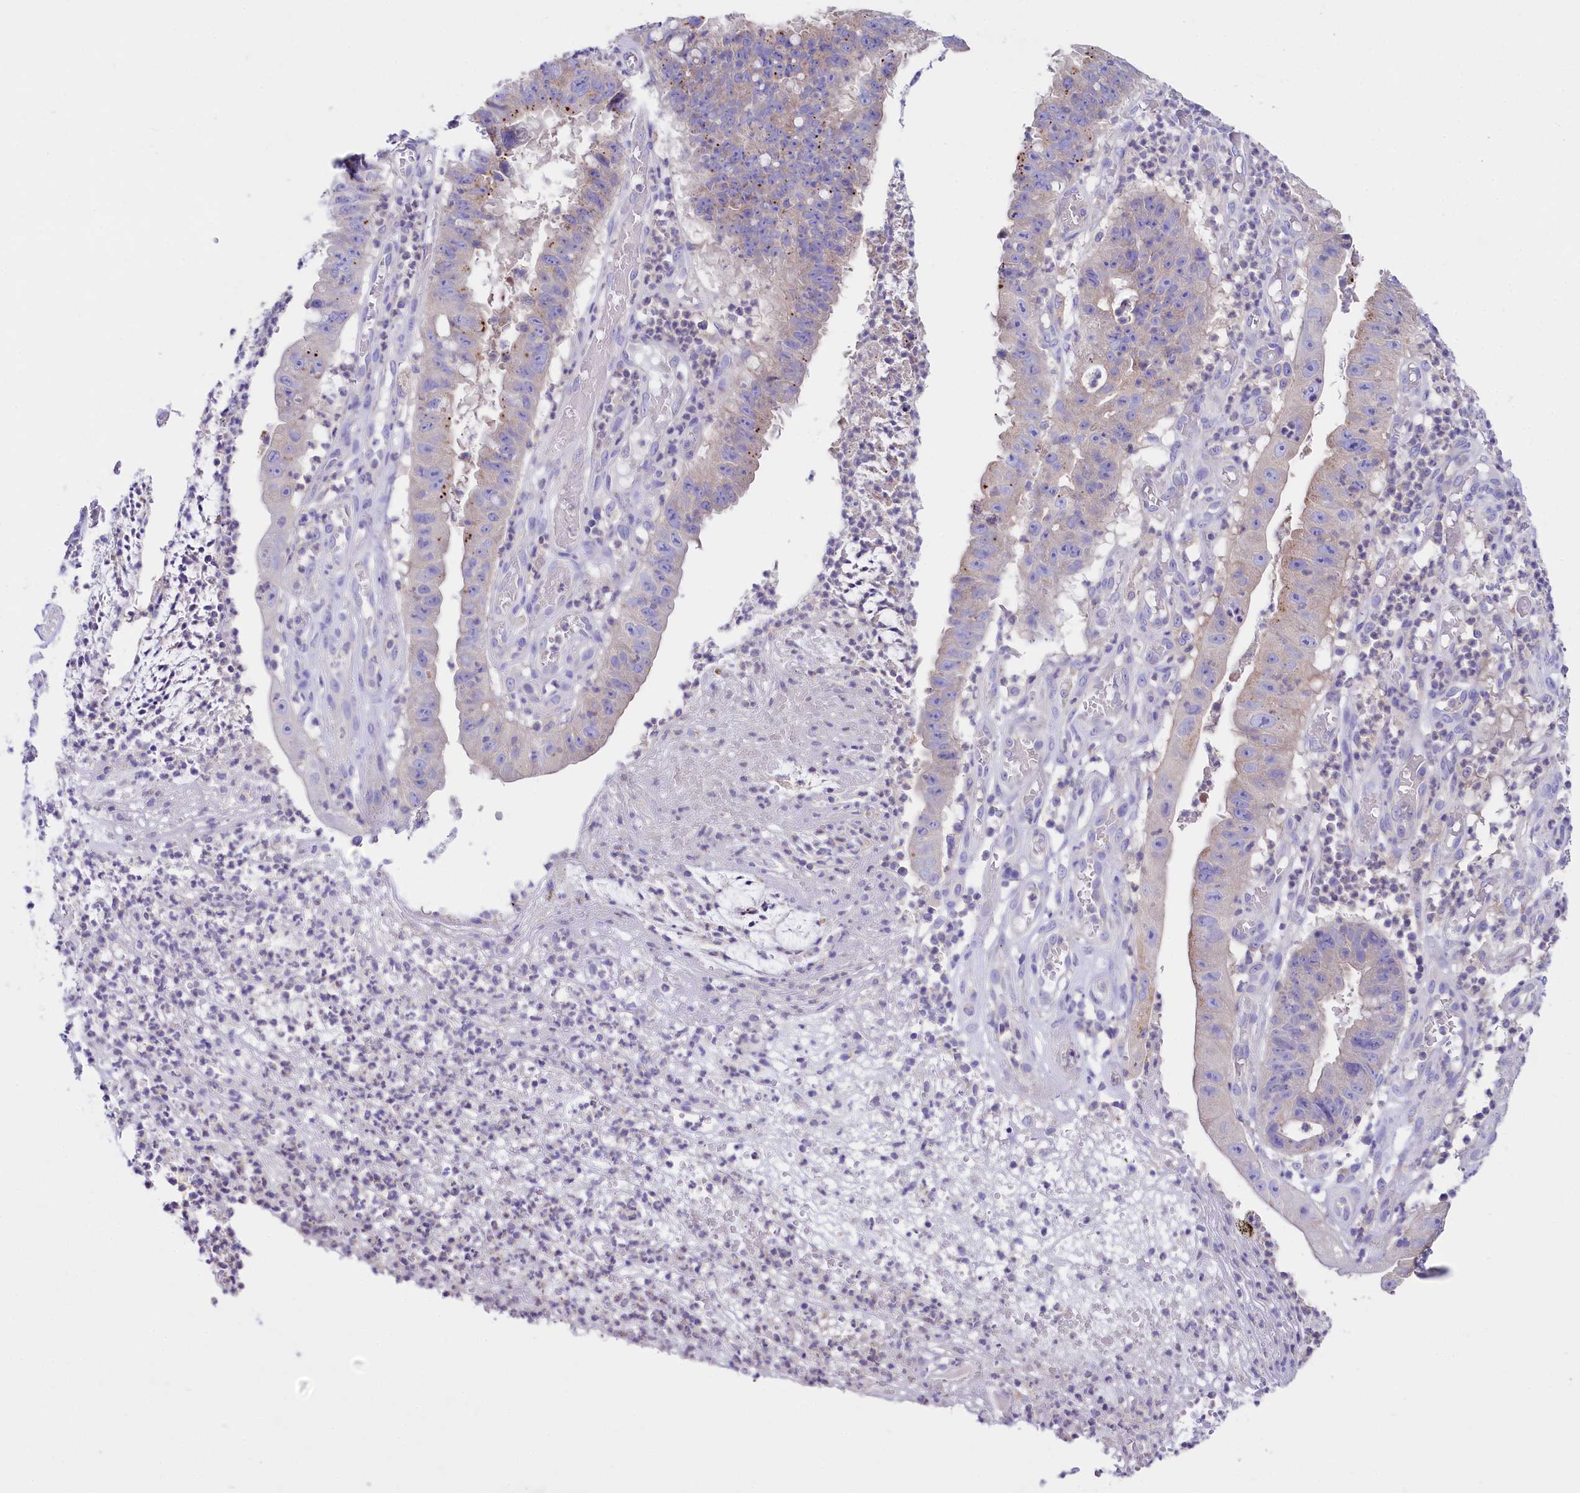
{"staining": {"intensity": "moderate", "quantity": "<25%", "location": "cytoplasmic/membranous"}, "tissue": "stomach cancer", "cell_type": "Tumor cells", "image_type": "cancer", "snomed": [{"axis": "morphology", "description": "Adenocarcinoma, NOS"}, {"axis": "topography", "description": "Stomach"}], "caption": "Adenocarcinoma (stomach) stained for a protein (brown) displays moderate cytoplasmic/membranous positive staining in about <25% of tumor cells.", "gene": "VPS26B", "patient": {"sex": "male", "age": 59}}